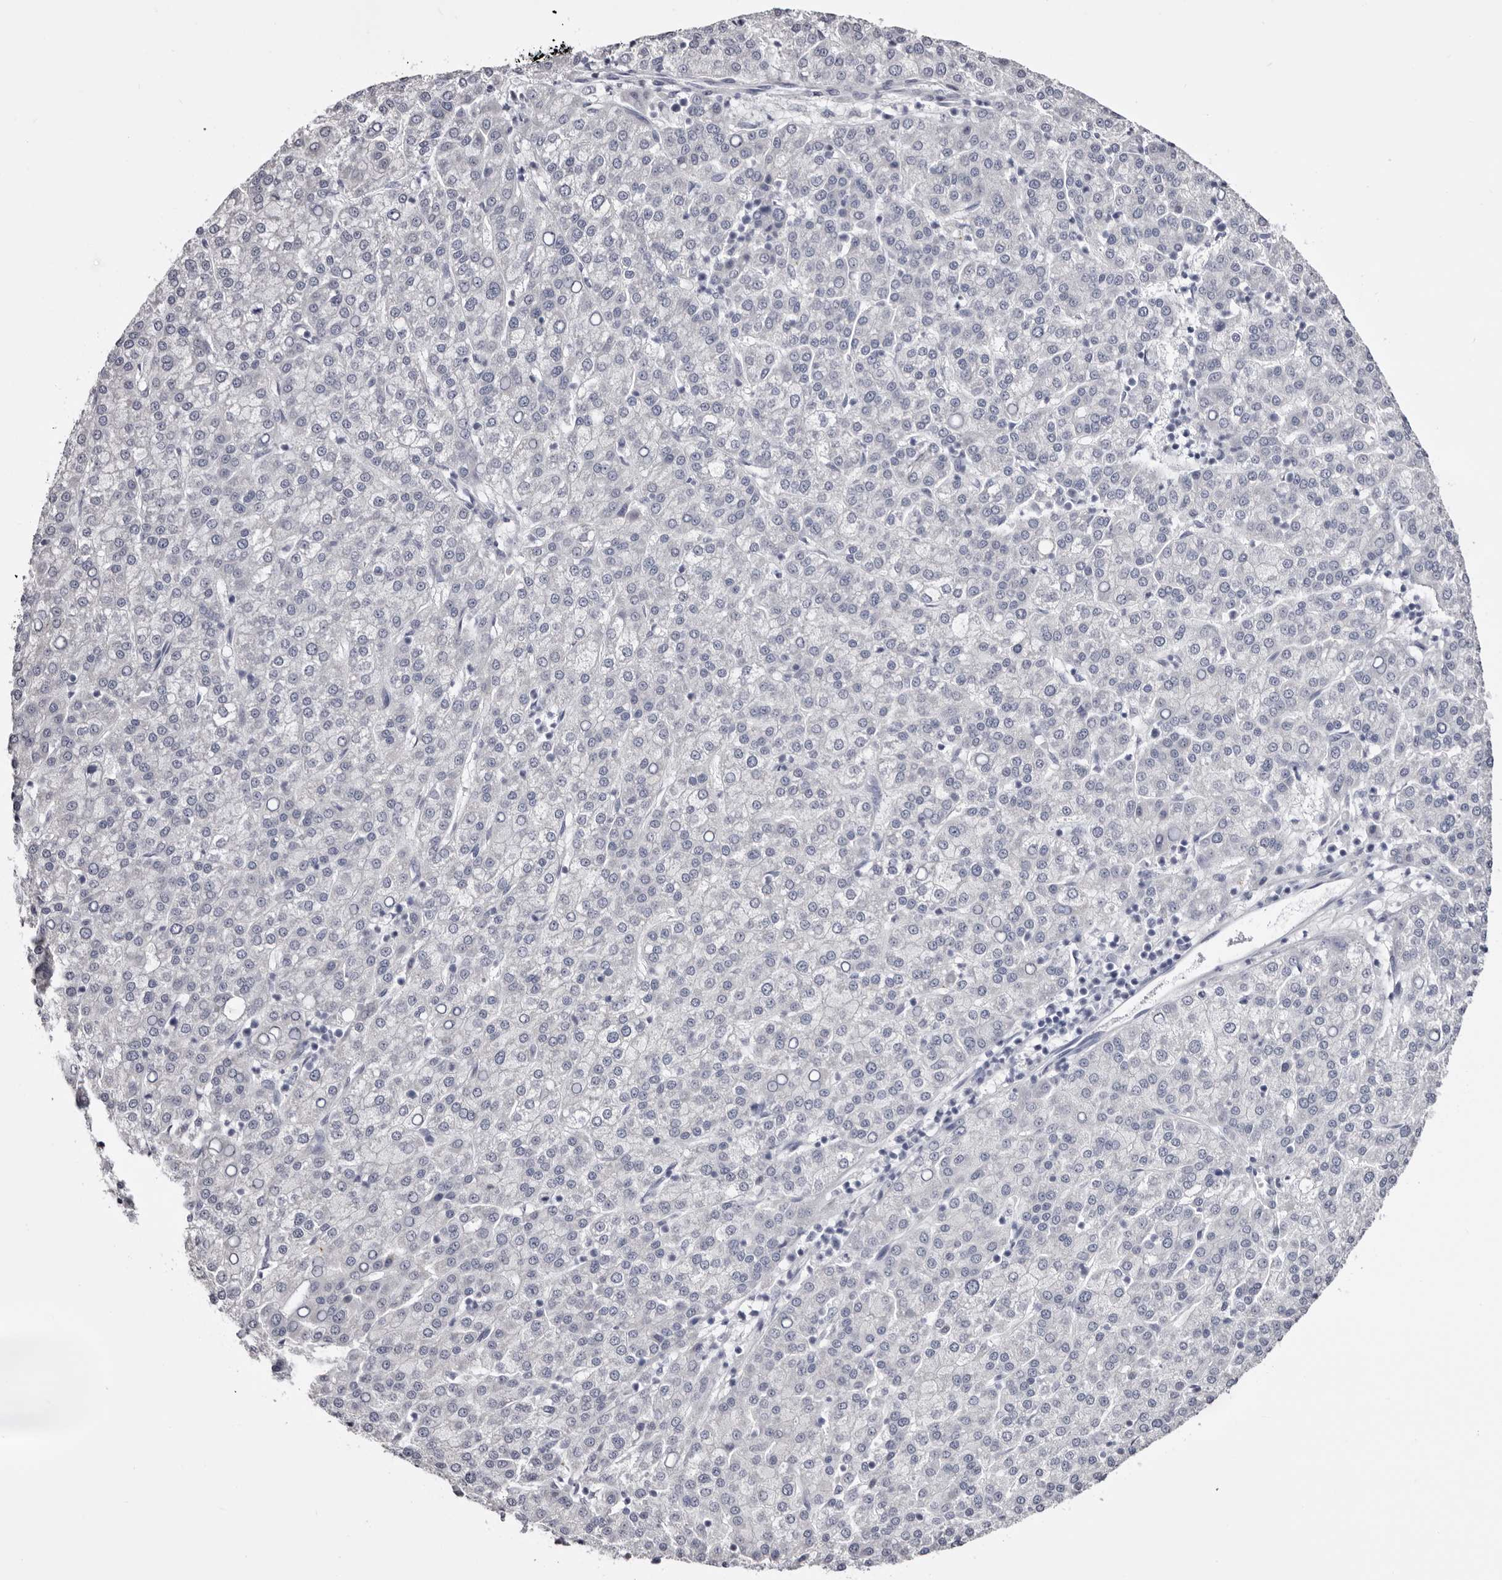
{"staining": {"intensity": "negative", "quantity": "none", "location": "none"}, "tissue": "liver cancer", "cell_type": "Tumor cells", "image_type": "cancer", "snomed": [{"axis": "morphology", "description": "Carcinoma, Hepatocellular, NOS"}, {"axis": "topography", "description": "Liver"}], "caption": "Immunohistochemistry histopathology image of hepatocellular carcinoma (liver) stained for a protein (brown), which reveals no staining in tumor cells.", "gene": "CASQ1", "patient": {"sex": "female", "age": 58}}